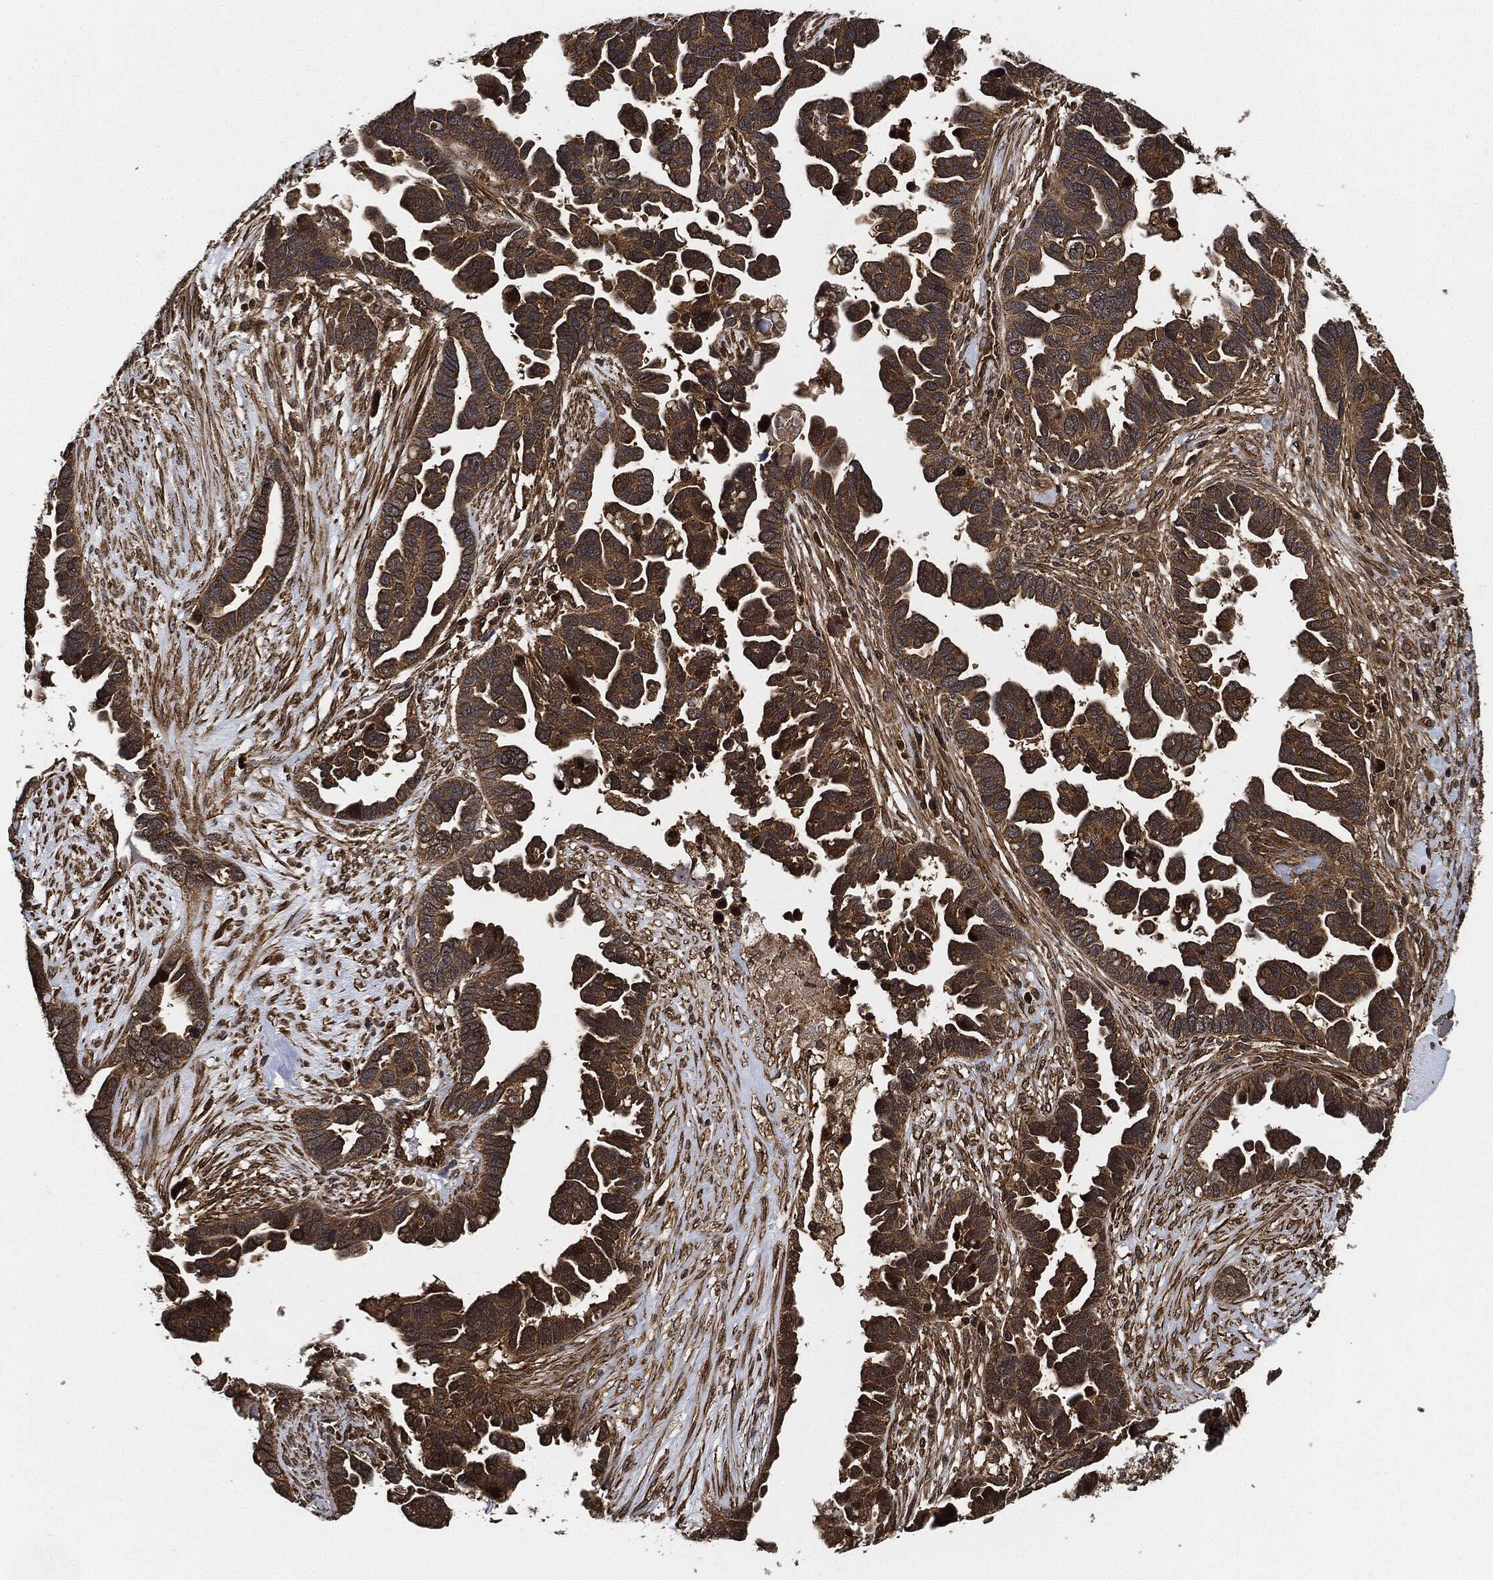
{"staining": {"intensity": "strong", "quantity": ">75%", "location": "cytoplasmic/membranous"}, "tissue": "ovarian cancer", "cell_type": "Tumor cells", "image_type": "cancer", "snomed": [{"axis": "morphology", "description": "Cystadenocarcinoma, serous, NOS"}, {"axis": "topography", "description": "Ovary"}], "caption": "This image reveals ovarian serous cystadenocarcinoma stained with immunohistochemistry to label a protein in brown. The cytoplasmic/membranous of tumor cells show strong positivity for the protein. Nuclei are counter-stained blue.", "gene": "CEP290", "patient": {"sex": "female", "age": 54}}